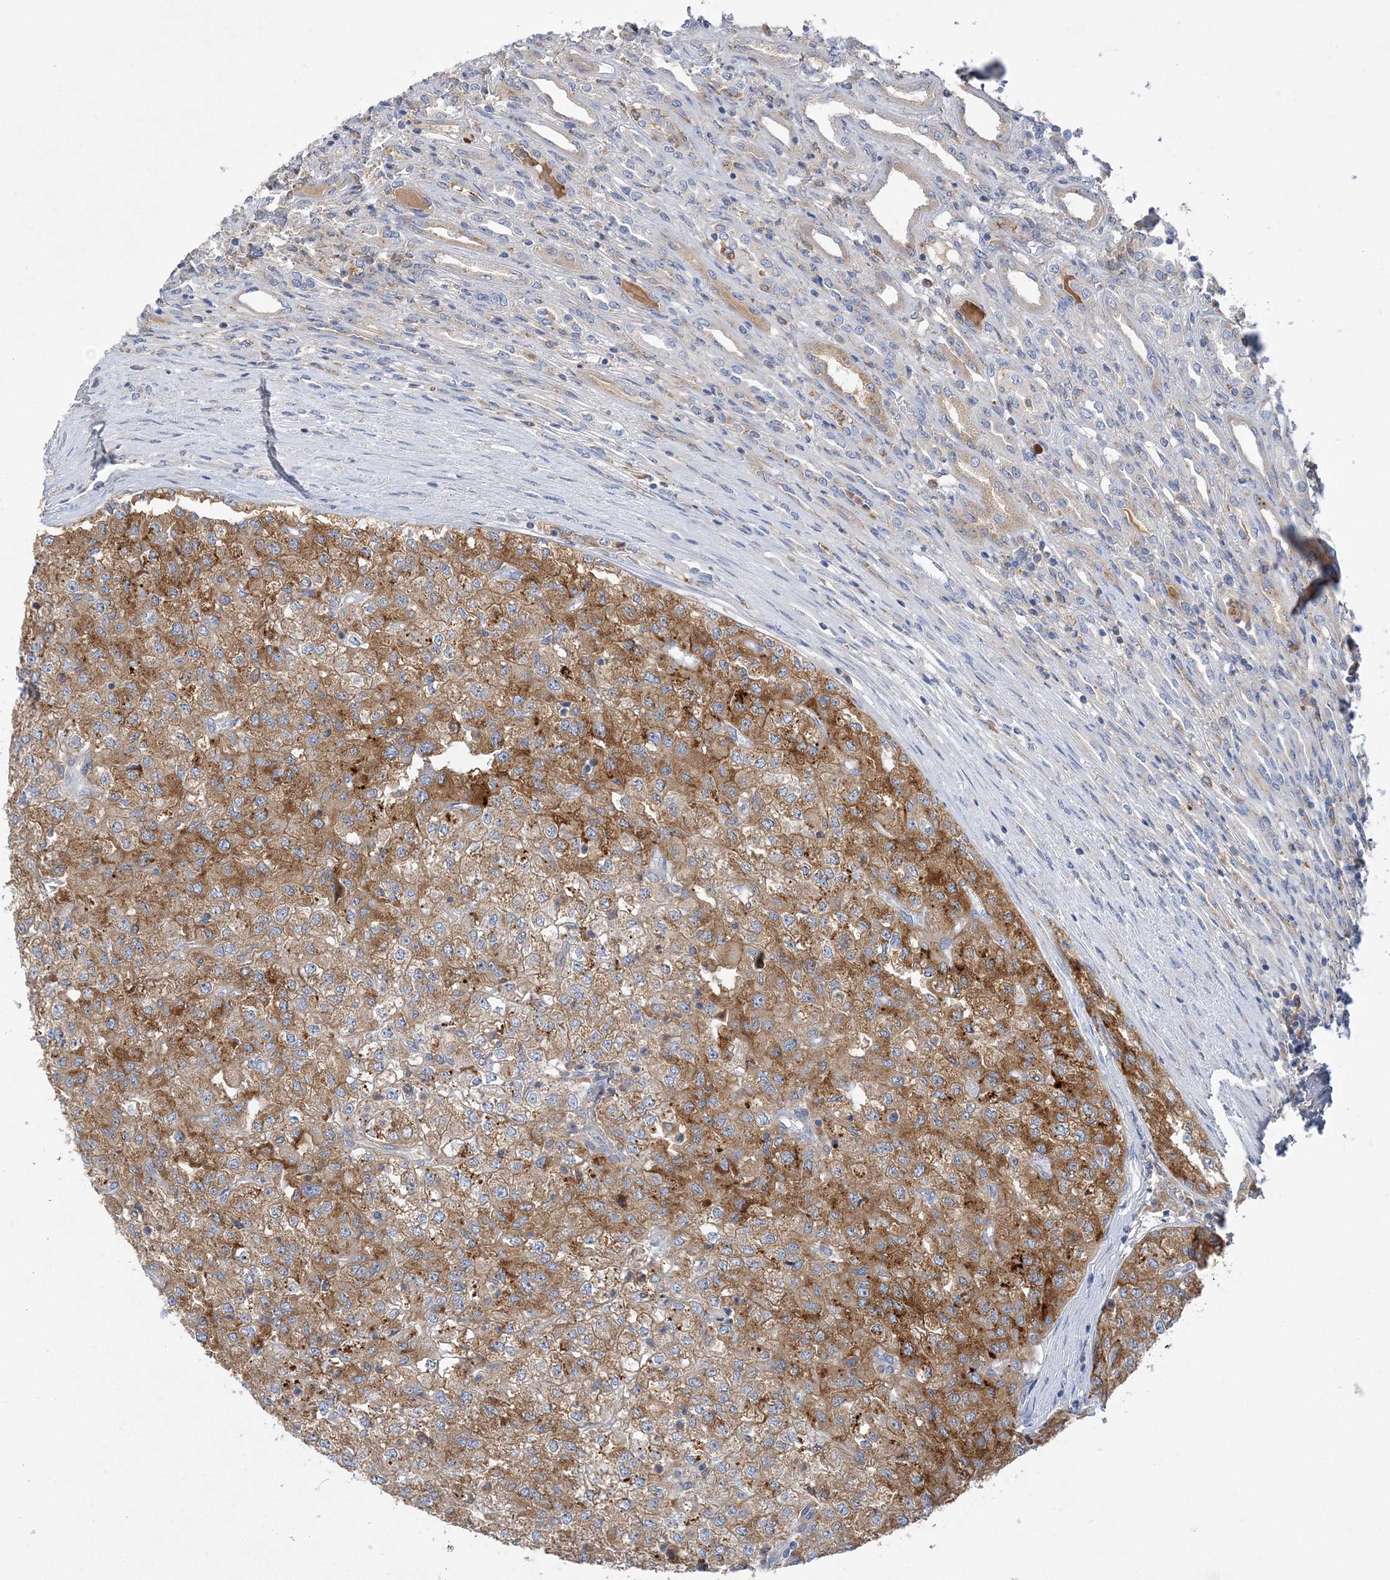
{"staining": {"intensity": "moderate", "quantity": ">75%", "location": "cytoplasmic/membranous"}, "tissue": "renal cancer", "cell_type": "Tumor cells", "image_type": "cancer", "snomed": [{"axis": "morphology", "description": "Adenocarcinoma, NOS"}, {"axis": "topography", "description": "Kidney"}], "caption": "Moderate cytoplasmic/membranous expression is identified in about >75% of tumor cells in renal adenocarcinoma.", "gene": "GRINA", "patient": {"sex": "female", "age": 54}}